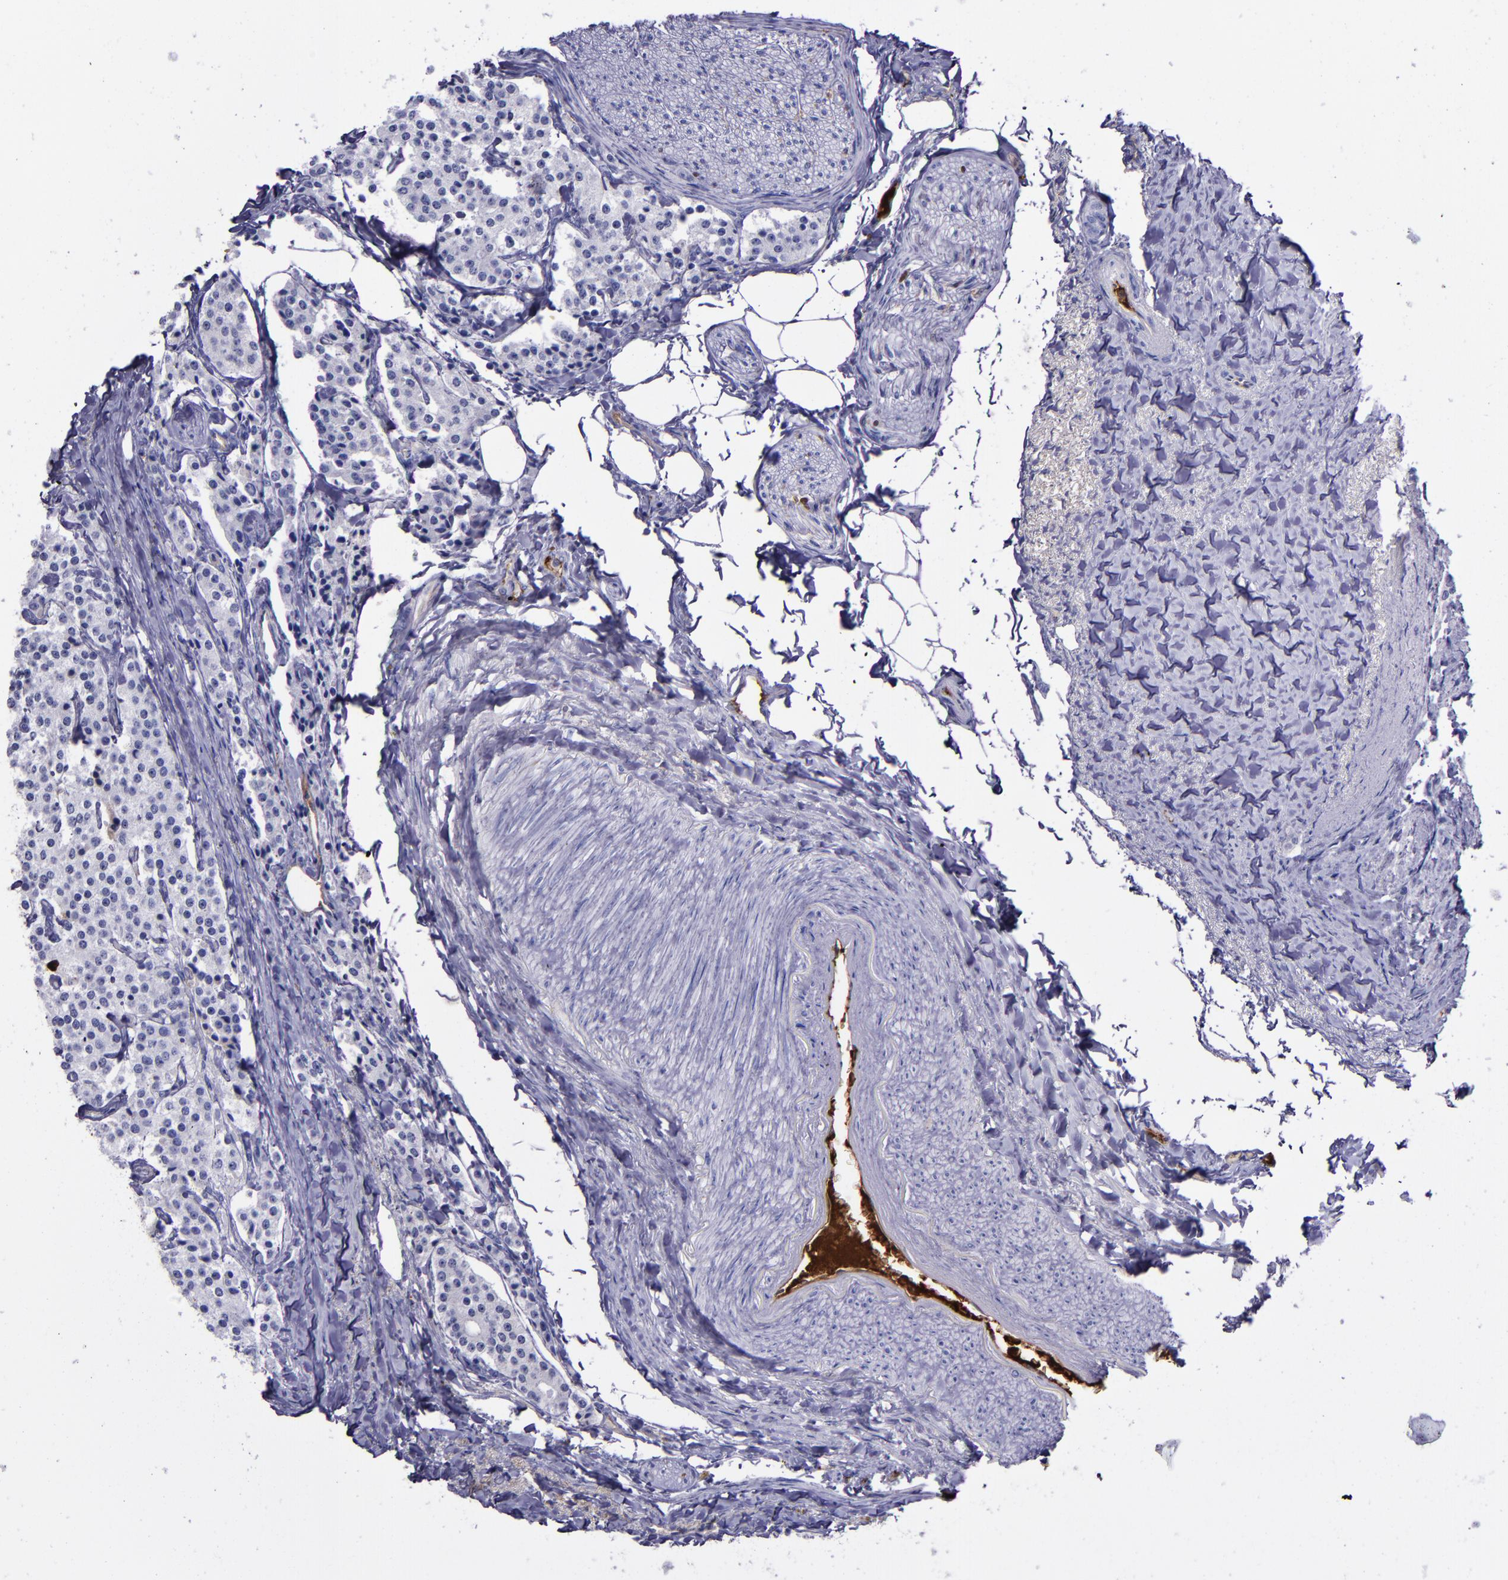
{"staining": {"intensity": "negative", "quantity": "none", "location": "none"}, "tissue": "carcinoid", "cell_type": "Tumor cells", "image_type": "cancer", "snomed": [{"axis": "morphology", "description": "Carcinoid, malignant, NOS"}, {"axis": "topography", "description": "Colon"}], "caption": "The micrograph exhibits no significant expression in tumor cells of malignant carcinoid.", "gene": "A2M", "patient": {"sex": "female", "age": 61}}